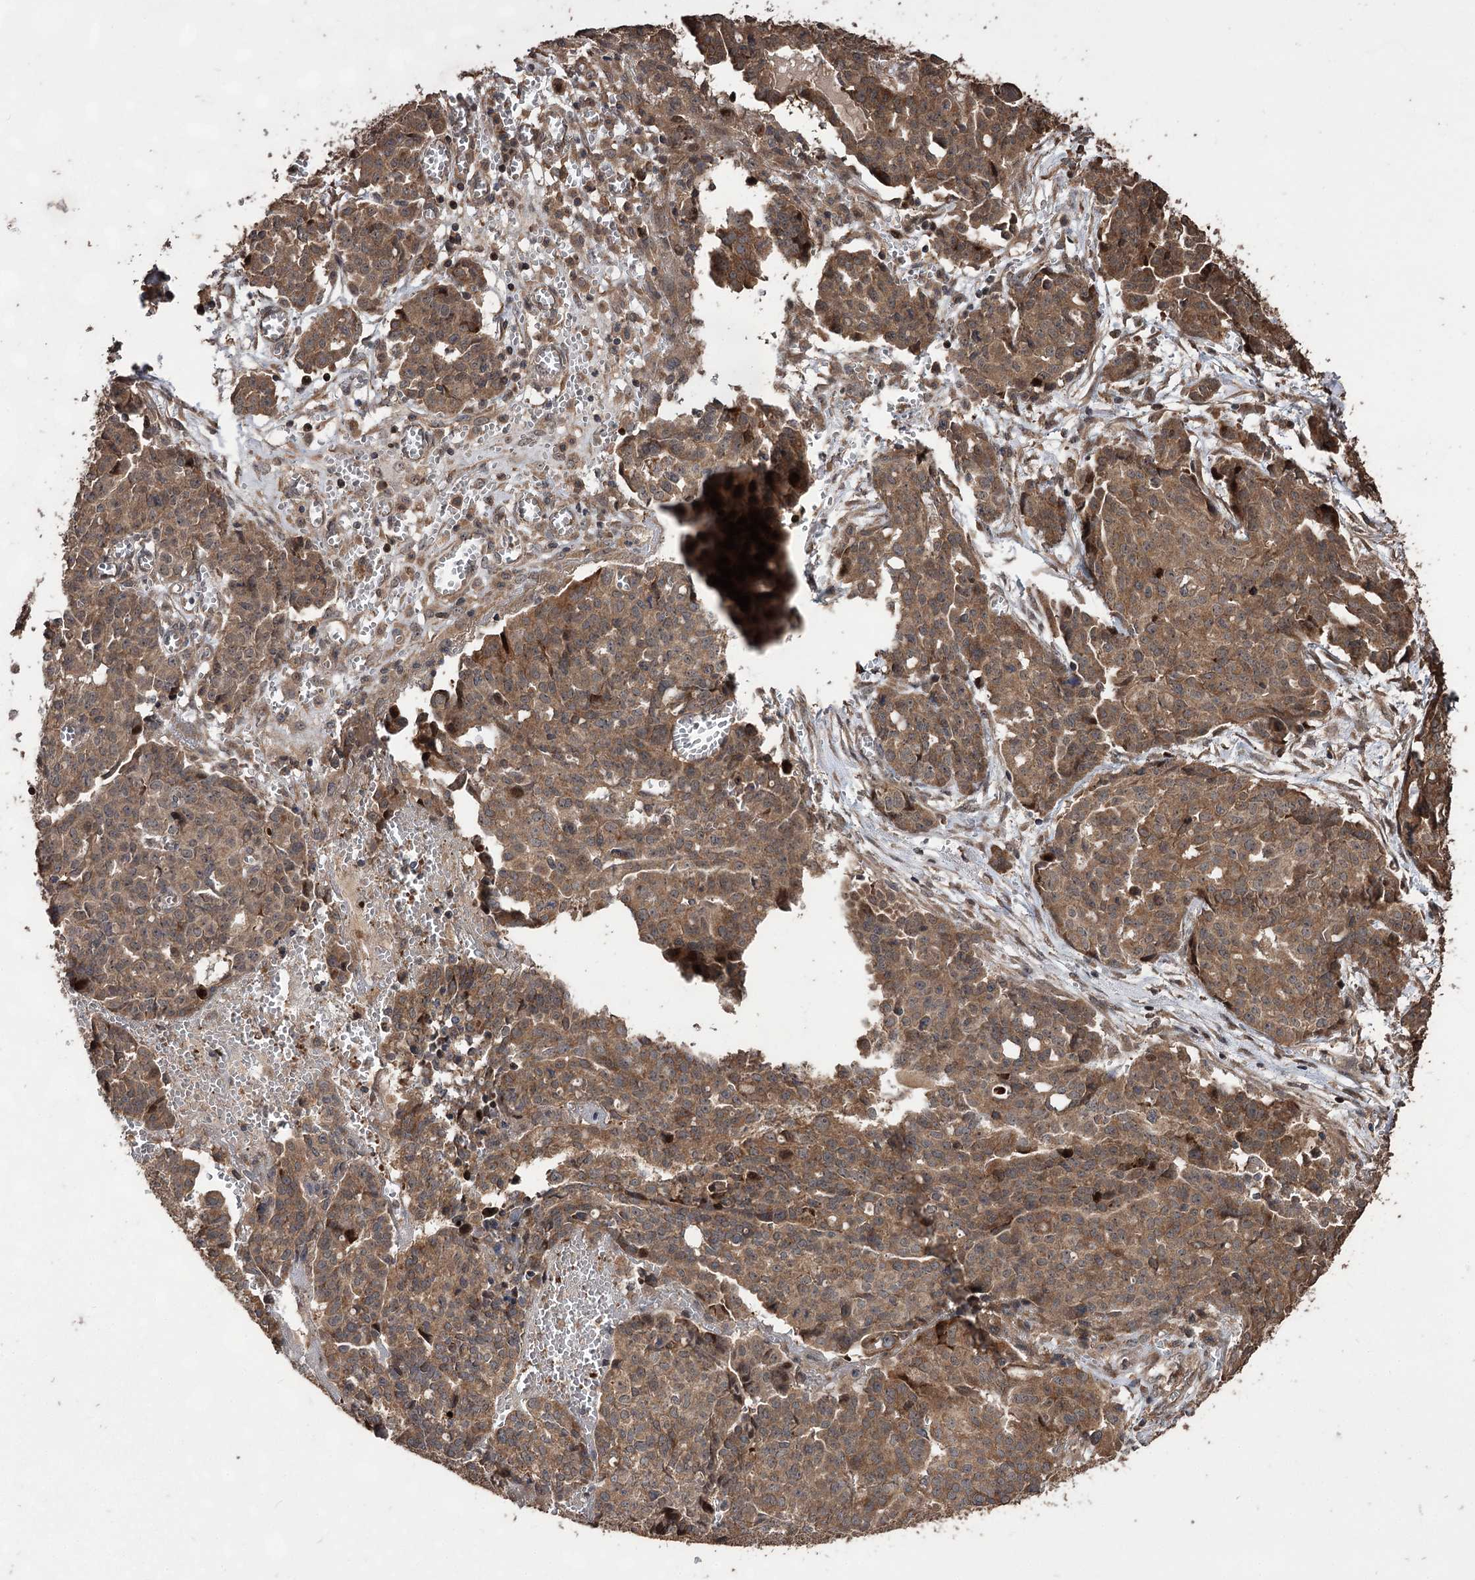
{"staining": {"intensity": "moderate", "quantity": ">75%", "location": "cytoplasmic/membranous"}, "tissue": "ovarian cancer", "cell_type": "Tumor cells", "image_type": "cancer", "snomed": [{"axis": "morphology", "description": "Cystadenocarcinoma, serous, NOS"}, {"axis": "topography", "description": "Soft tissue"}, {"axis": "topography", "description": "Ovary"}], "caption": "This photomicrograph exhibits immunohistochemistry (IHC) staining of ovarian cancer, with medium moderate cytoplasmic/membranous positivity in approximately >75% of tumor cells.", "gene": "RASSF3", "patient": {"sex": "female", "age": 57}}